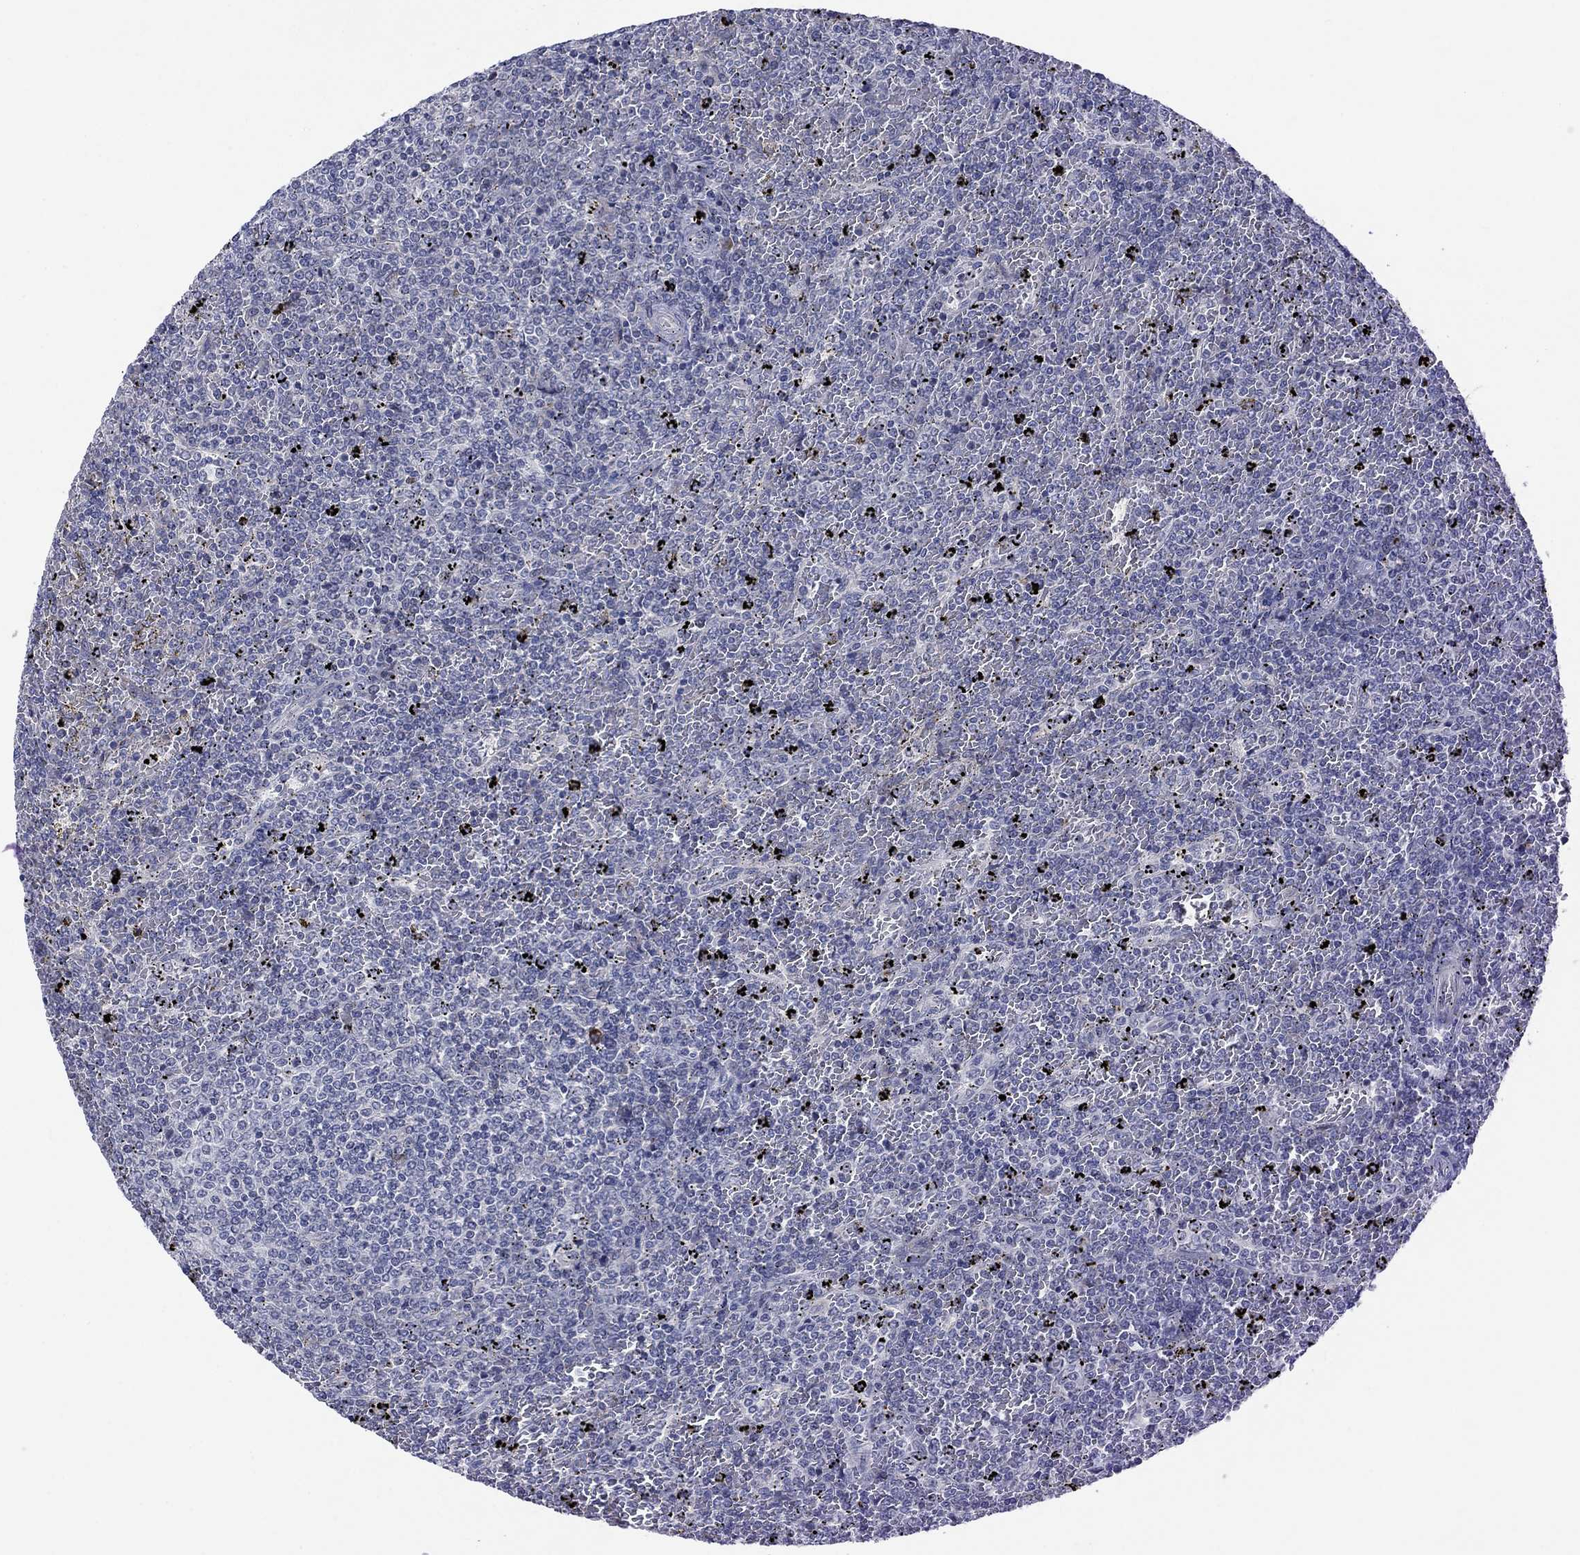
{"staining": {"intensity": "negative", "quantity": "none", "location": "none"}, "tissue": "lymphoma", "cell_type": "Tumor cells", "image_type": "cancer", "snomed": [{"axis": "morphology", "description": "Malignant lymphoma, non-Hodgkin's type, Low grade"}, {"axis": "topography", "description": "Spleen"}], "caption": "Tumor cells are negative for protein expression in human lymphoma.", "gene": "CACNA1A", "patient": {"sex": "female", "age": 77}}